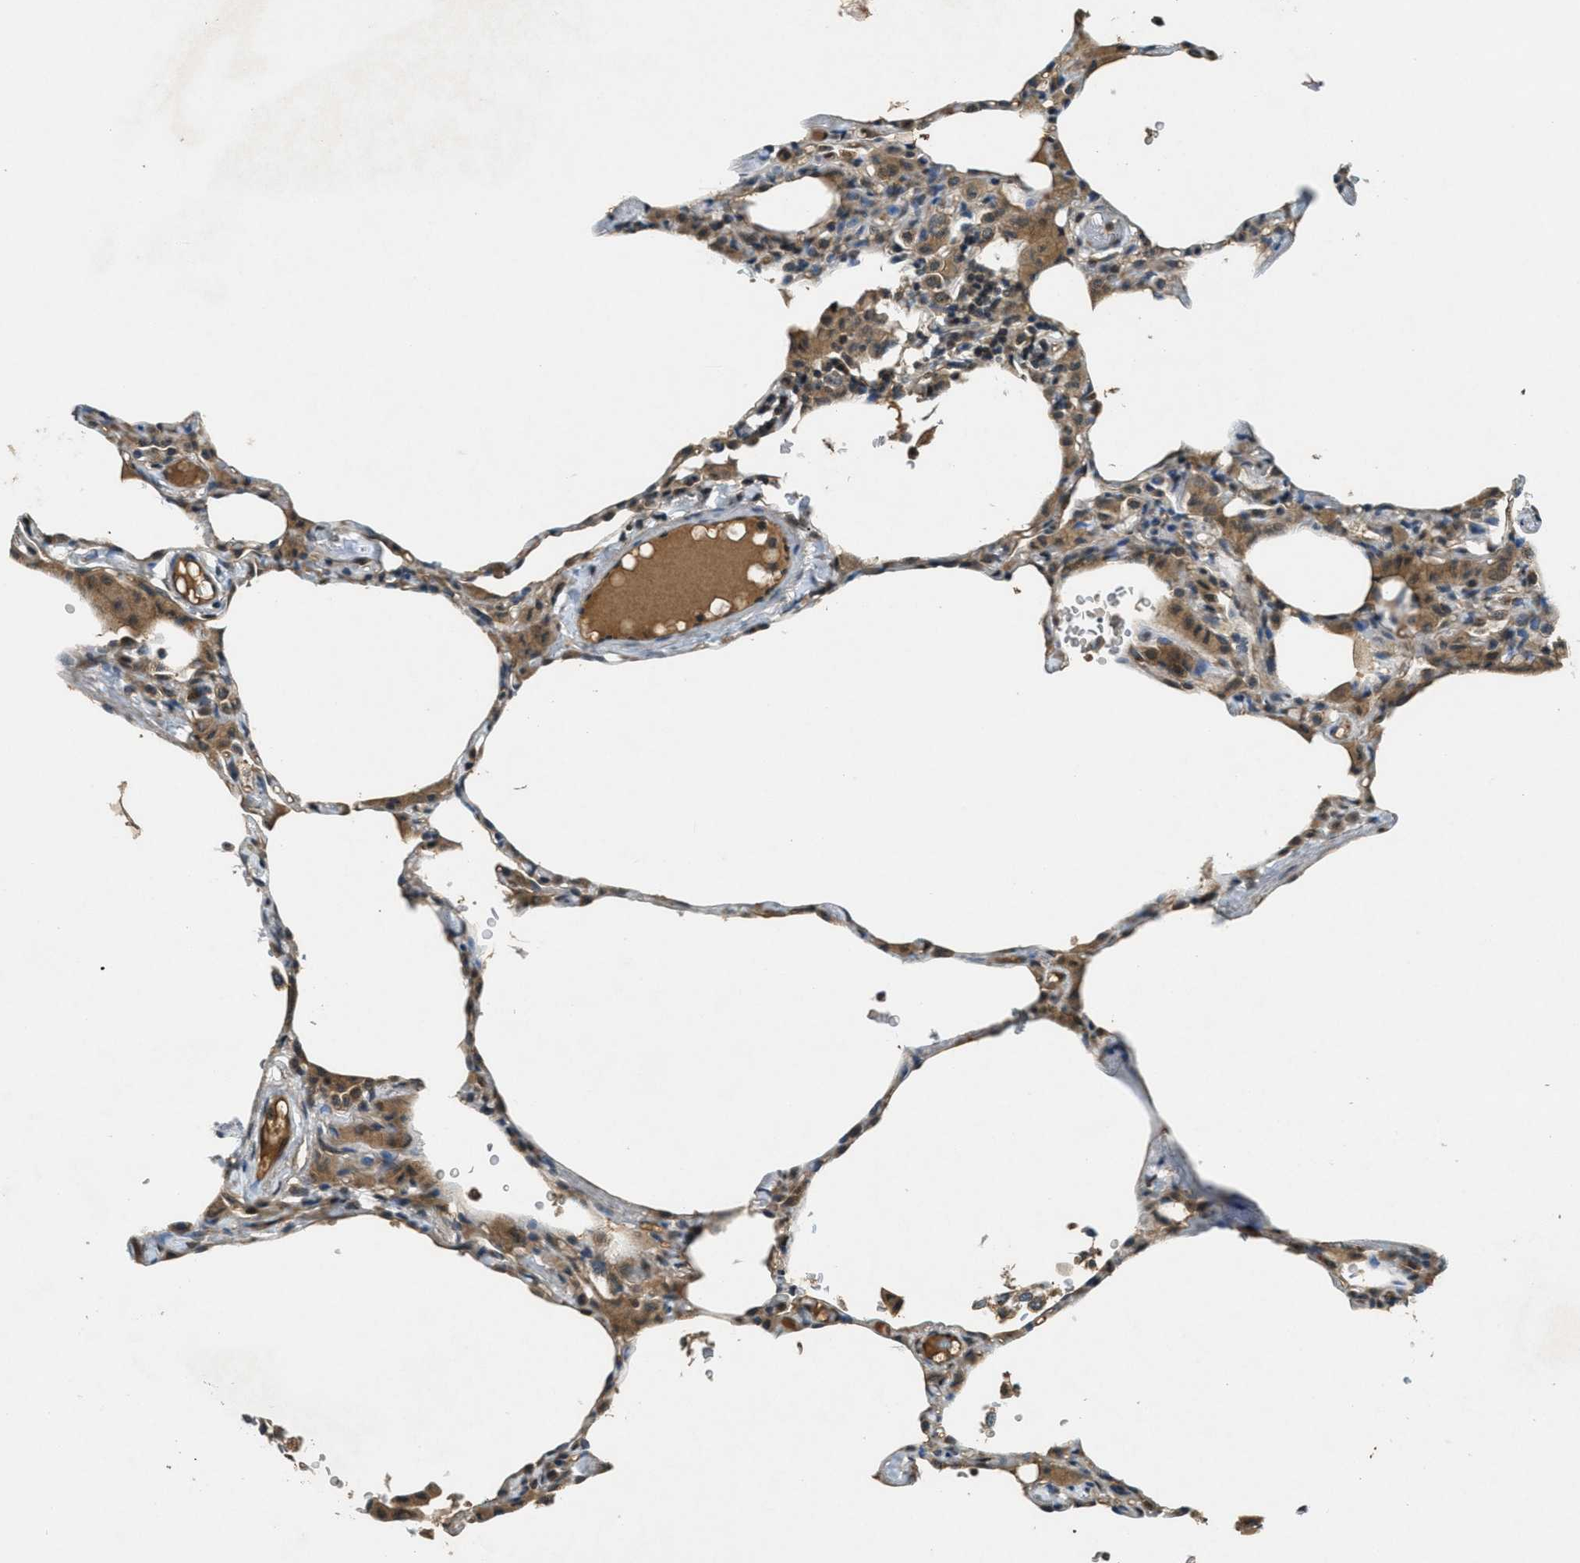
{"staining": {"intensity": "moderate", "quantity": "25%-75%", "location": "cytoplasmic/membranous,nuclear"}, "tissue": "lung", "cell_type": "Alveolar cells", "image_type": "normal", "snomed": [{"axis": "morphology", "description": "Normal tissue, NOS"}, {"axis": "topography", "description": "Lung"}], "caption": "The photomicrograph displays staining of benign lung, revealing moderate cytoplasmic/membranous,nuclear protein positivity (brown color) within alveolar cells. (IHC, brightfield microscopy, high magnification).", "gene": "DUSP6", "patient": {"sex": "female", "age": 49}}